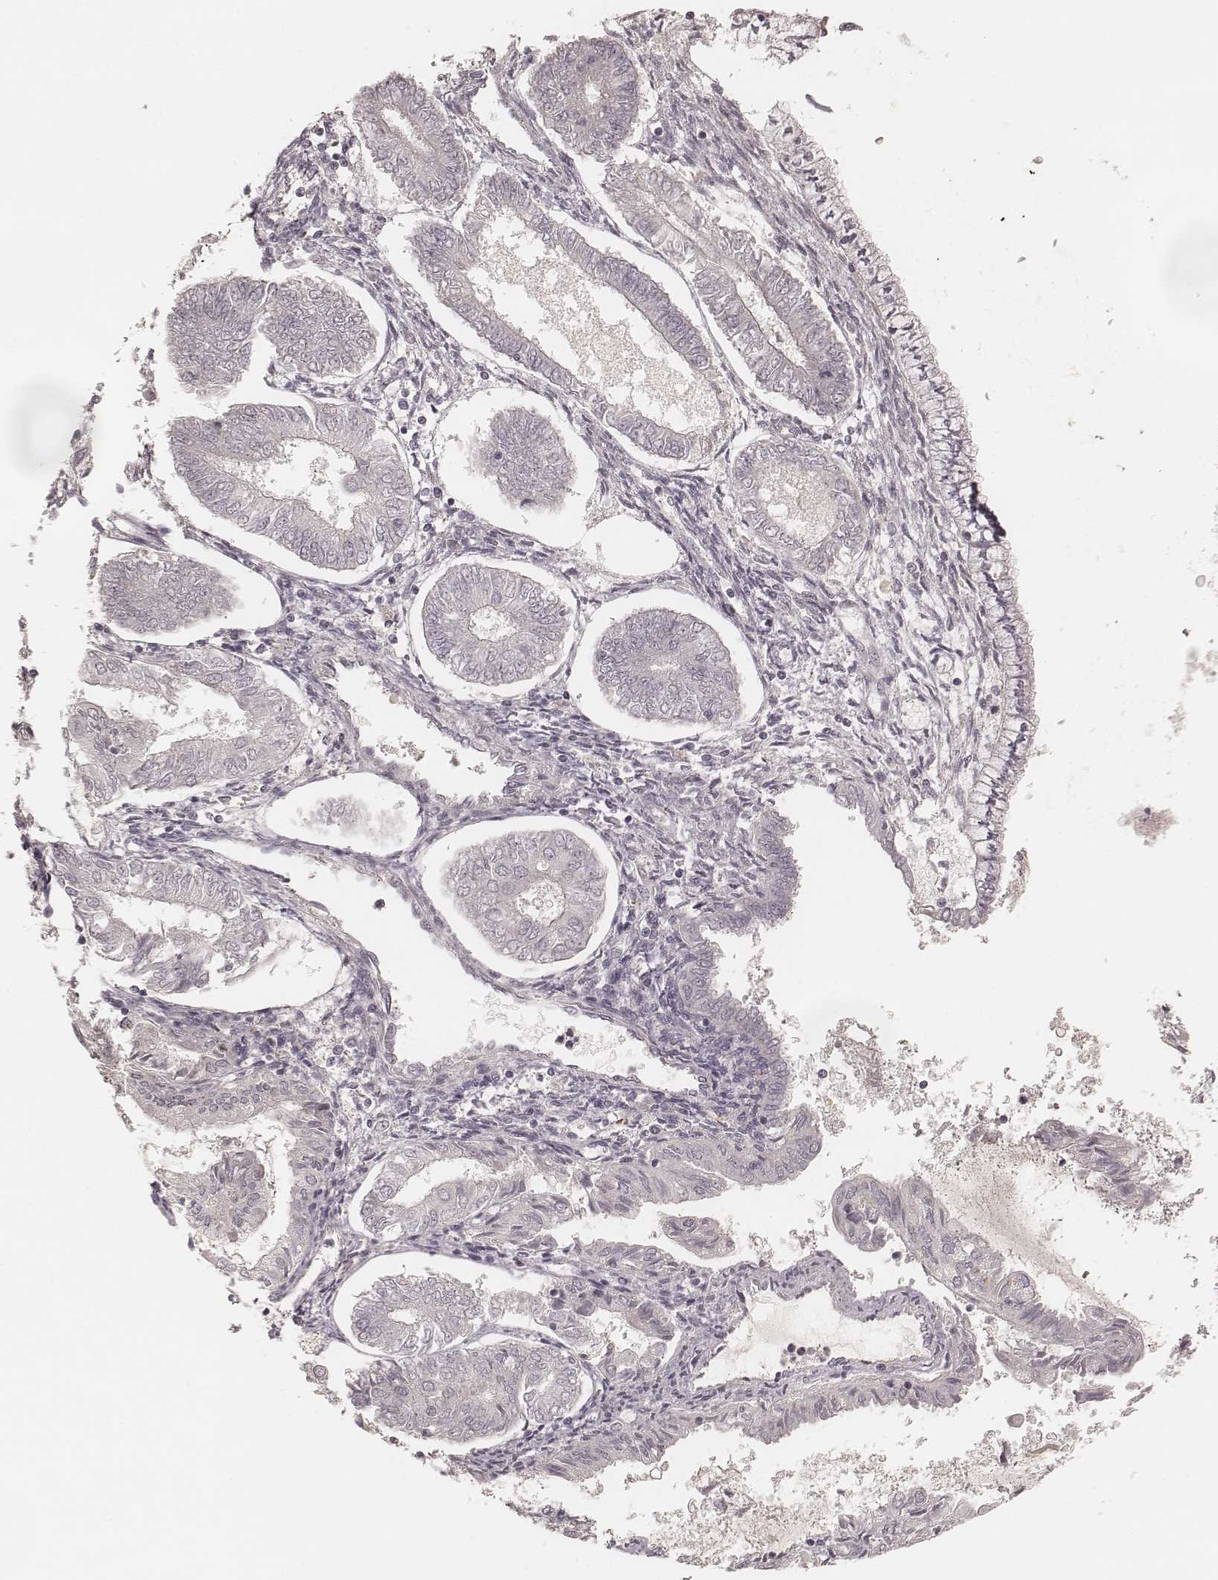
{"staining": {"intensity": "negative", "quantity": "none", "location": "none"}, "tissue": "endometrial cancer", "cell_type": "Tumor cells", "image_type": "cancer", "snomed": [{"axis": "morphology", "description": "Adenocarcinoma, NOS"}, {"axis": "topography", "description": "Endometrium"}], "caption": "A micrograph of endometrial cancer stained for a protein demonstrates no brown staining in tumor cells. The staining is performed using DAB (3,3'-diaminobenzidine) brown chromogen with nuclei counter-stained in using hematoxylin.", "gene": "GORASP2", "patient": {"sex": "female", "age": 68}}